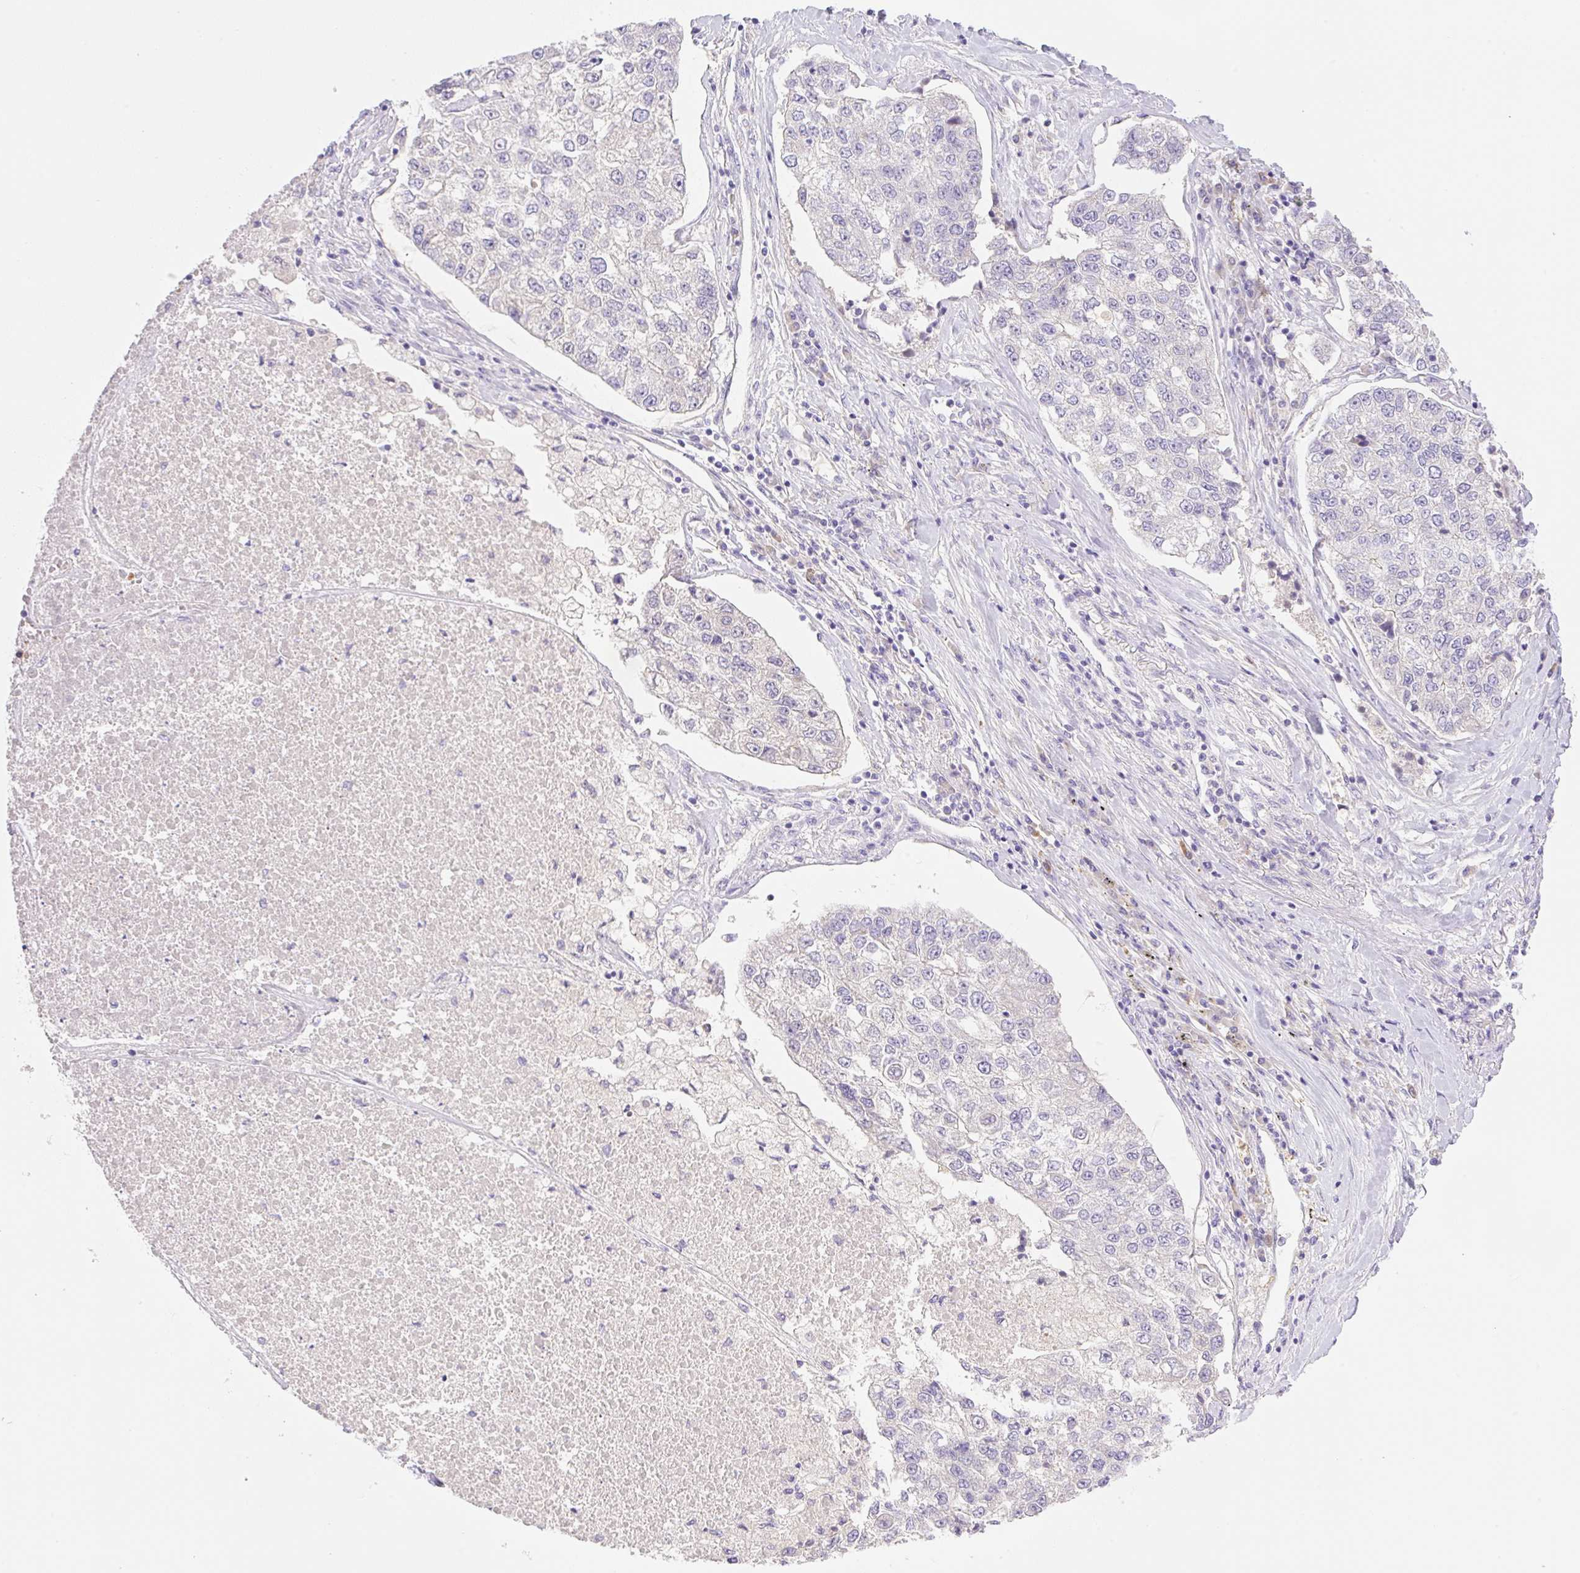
{"staining": {"intensity": "negative", "quantity": "none", "location": "none"}, "tissue": "lung cancer", "cell_type": "Tumor cells", "image_type": "cancer", "snomed": [{"axis": "morphology", "description": "Adenocarcinoma, NOS"}, {"axis": "topography", "description": "Lung"}], "caption": "Immunohistochemical staining of human lung cancer exhibits no significant staining in tumor cells.", "gene": "DENND5A", "patient": {"sex": "male", "age": 49}}